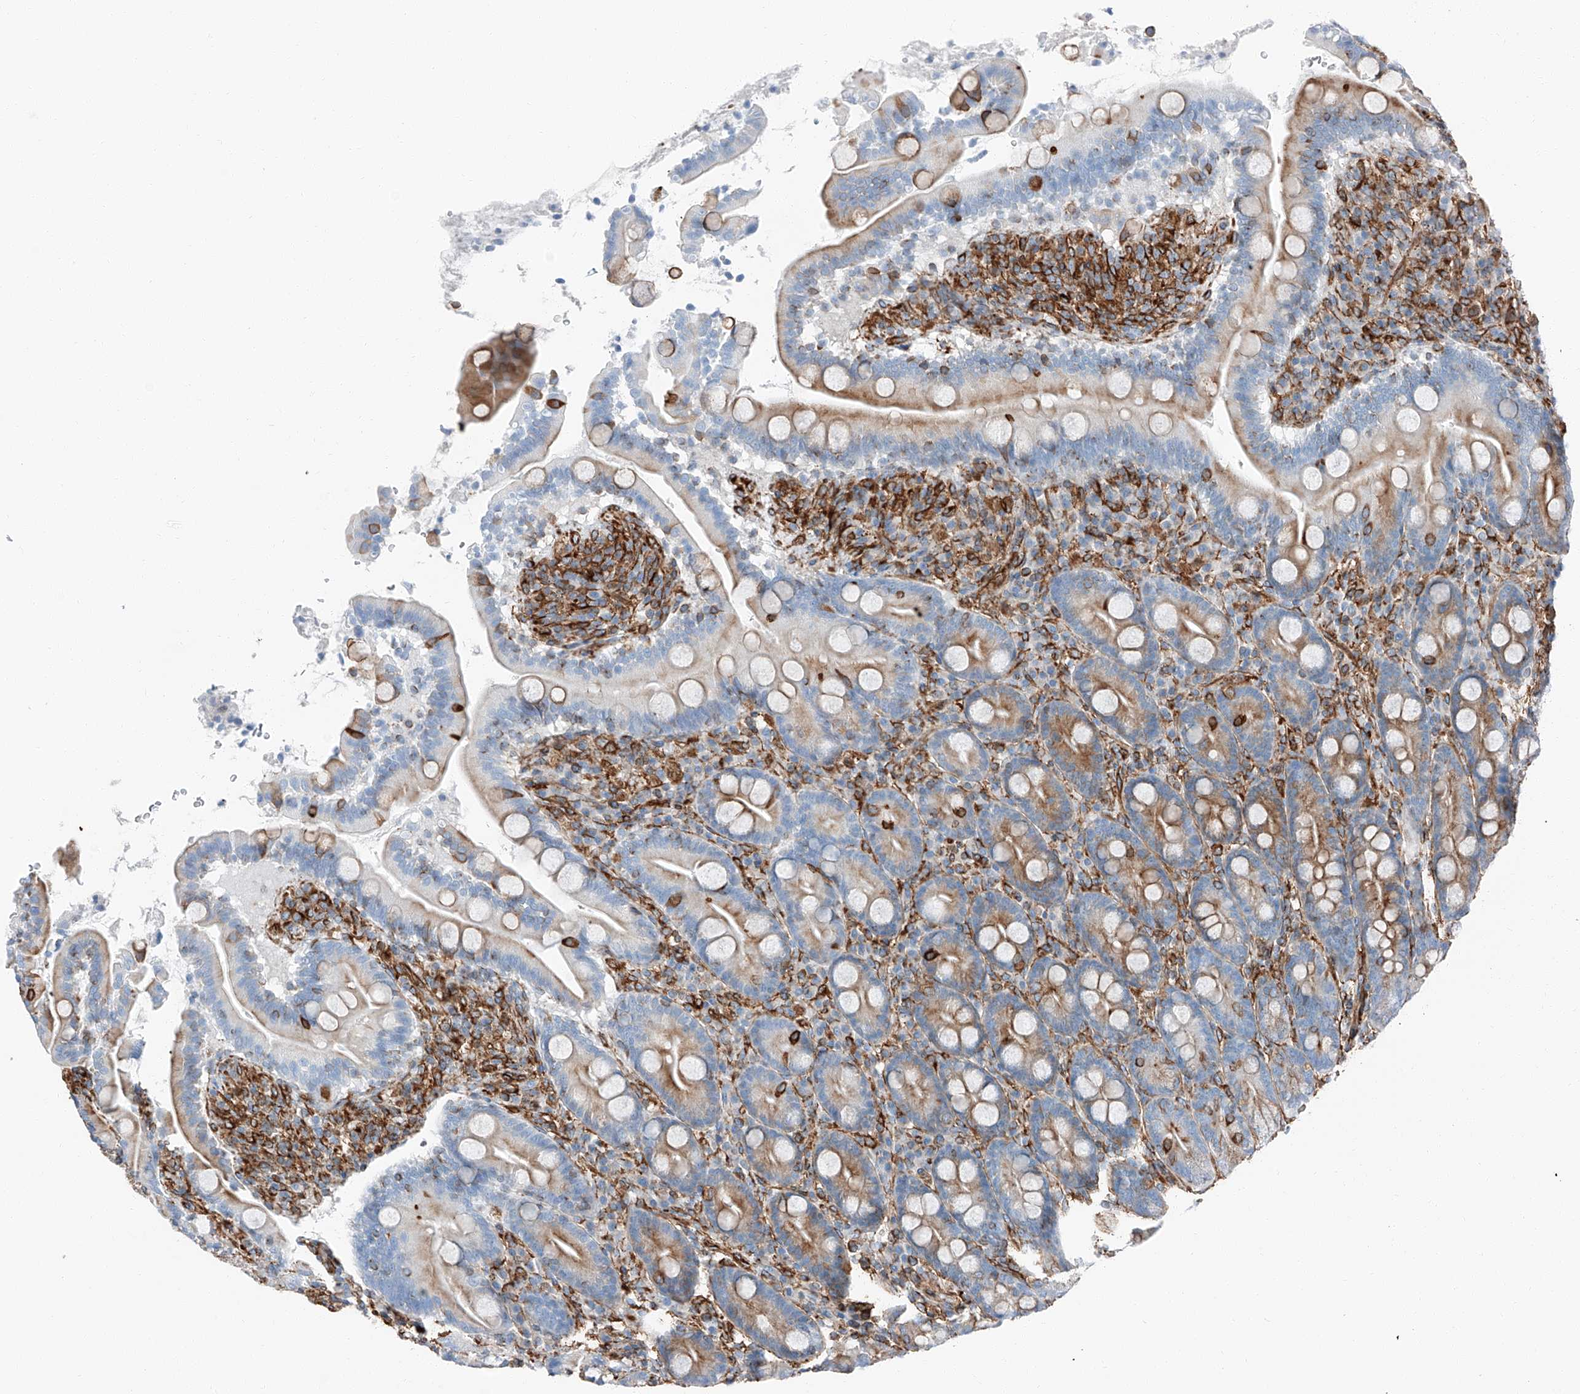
{"staining": {"intensity": "moderate", "quantity": "25%-75%", "location": "cytoplasmic/membranous"}, "tissue": "duodenum", "cell_type": "Glandular cells", "image_type": "normal", "snomed": [{"axis": "morphology", "description": "Normal tissue, NOS"}, {"axis": "topography", "description": "Duodenum"}], "caption": "This image displays immunohistochemistry staining of benign human duodenum, with medium moderate cytoplasmic/membranous positivity in approximately 25%-75% of glandular cells.", "gene": "ZNF804A", "patient": {"sex": "male", "age": 35}}